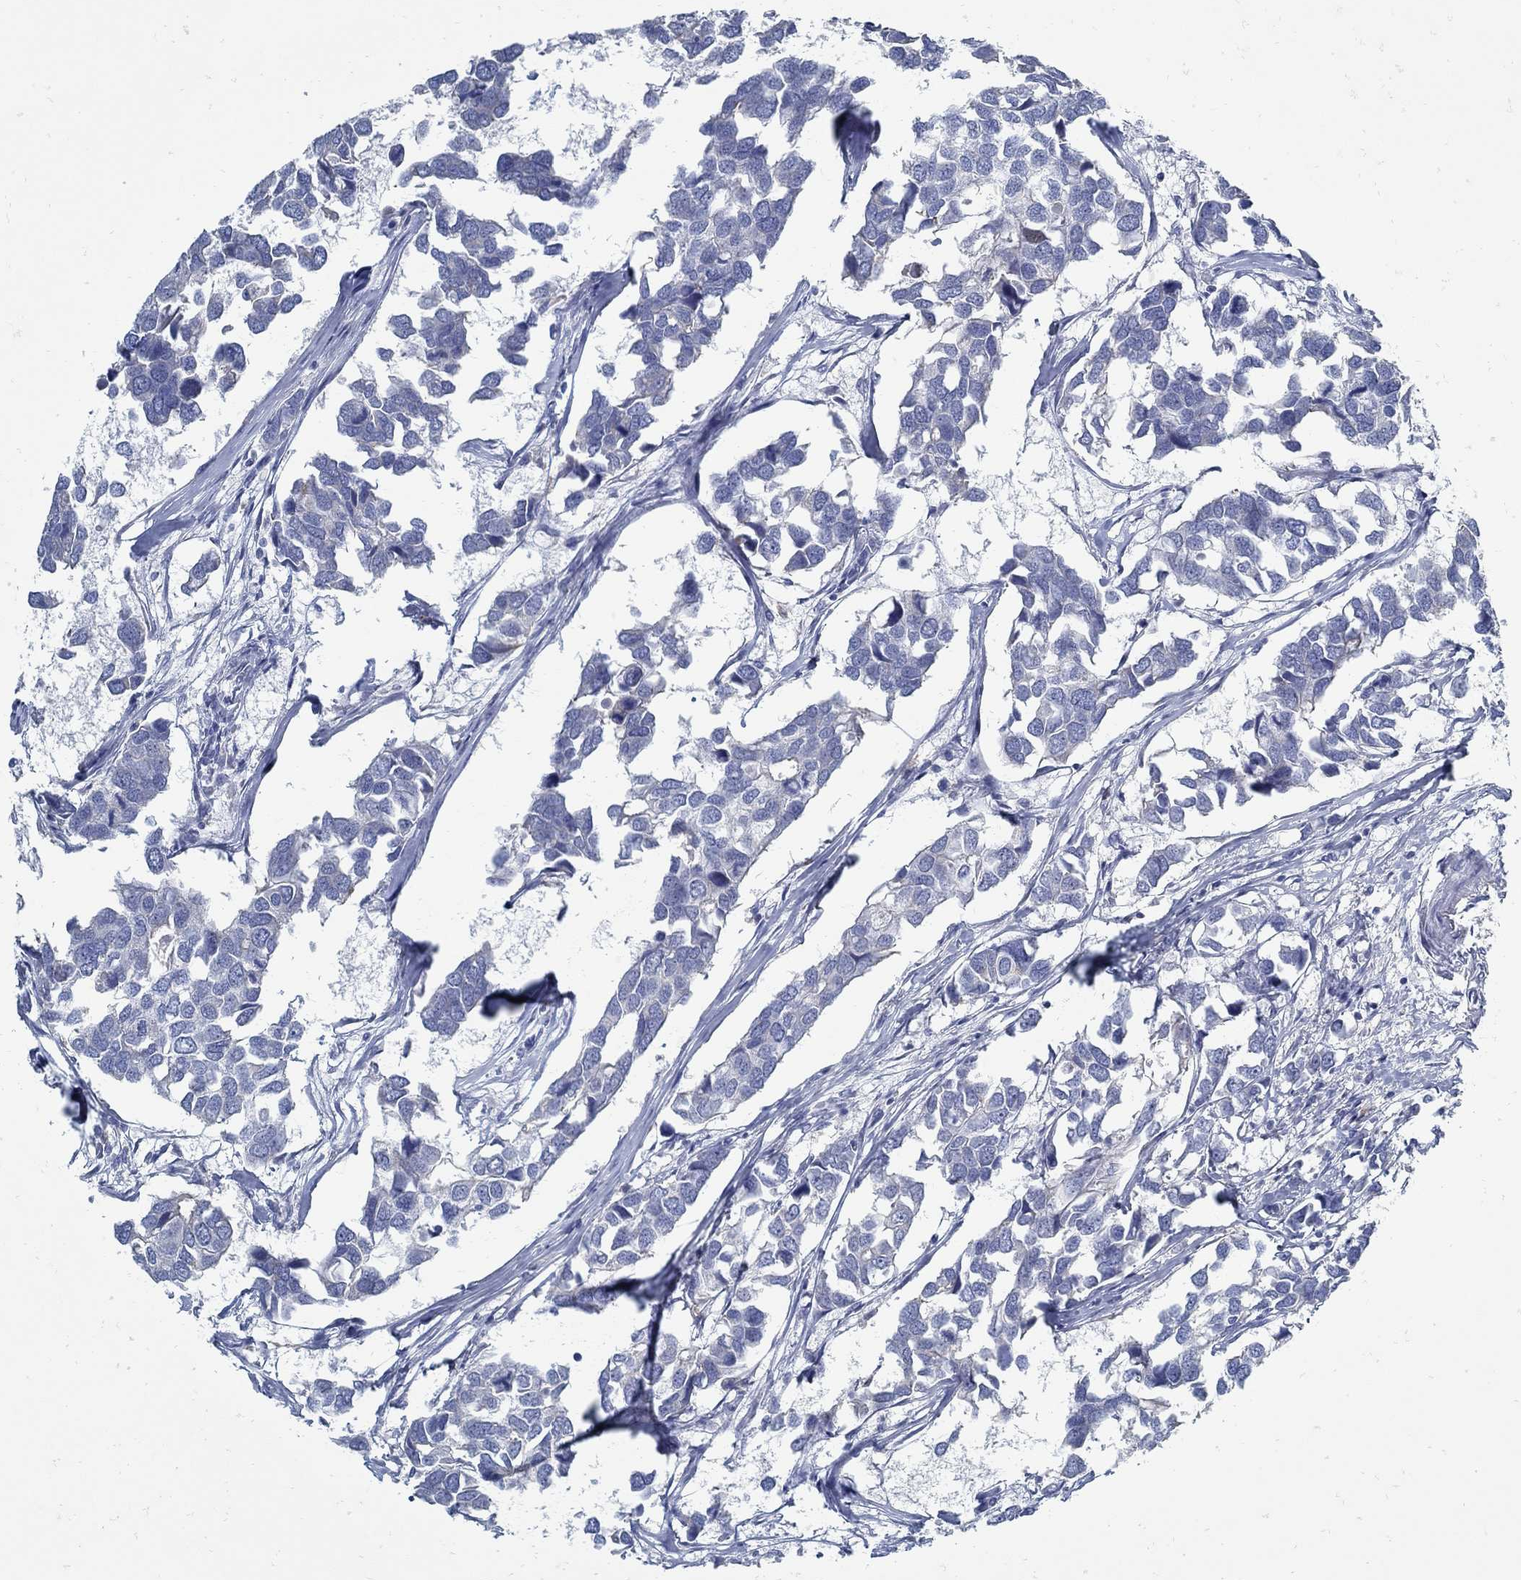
{"staining": {"intensity": "negative", "quantity": "none", "location": "none"}, "tissue": "breast cancer", "cell_type": "Tumor cells", "image_type": "cancer", "snomed": [{"axis": "morphology", "description": "Duct carcinoma"}, {"axis": "topography", "description": "Breast"}], "caption": "Image shows no significant protein expression in tumor cells of invasive ductal carcinoma (breast).", "gene": "ZFAND4", "patient": {"sex": "female", "age": 83}}